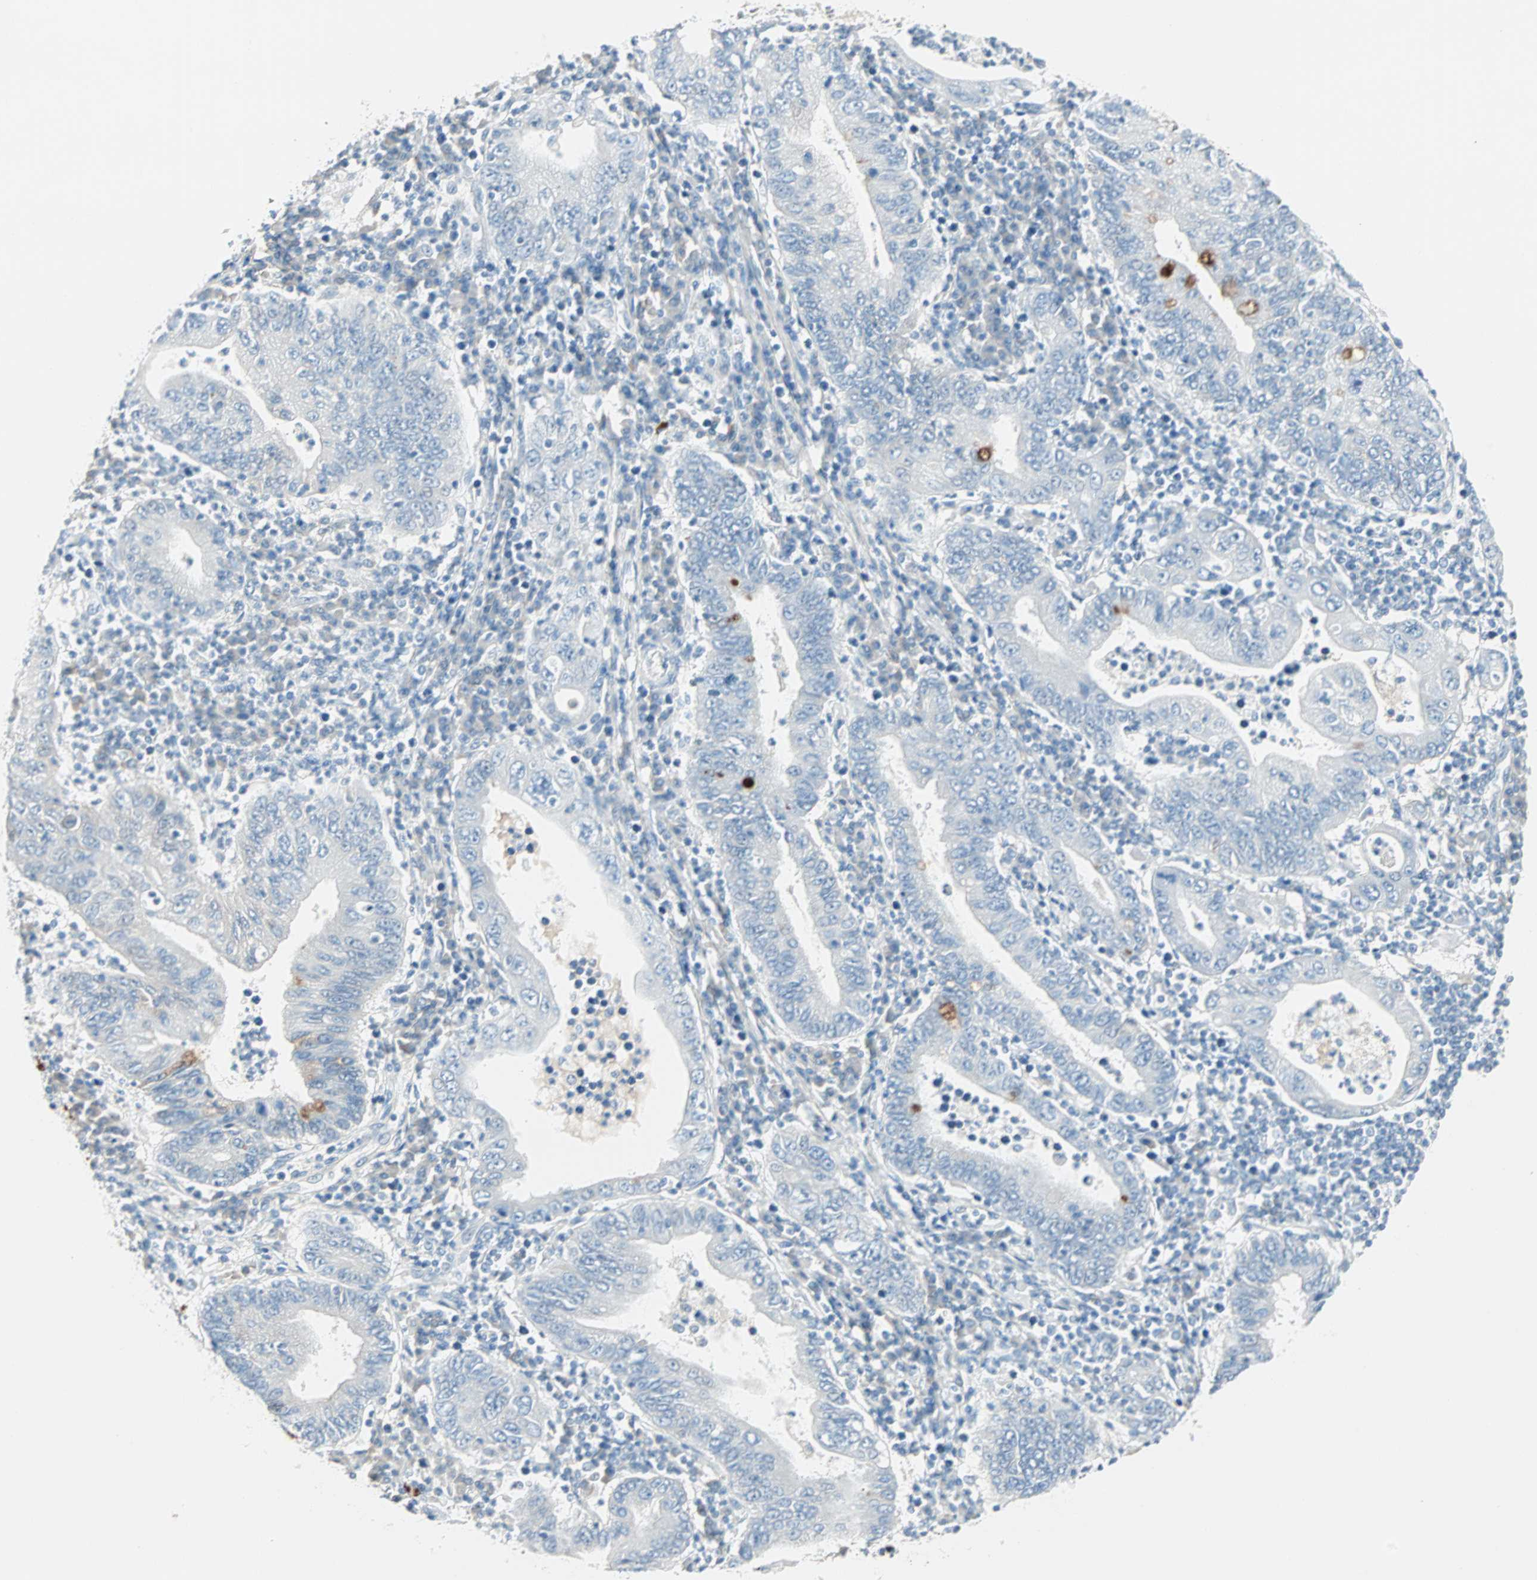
{"staining": {"intensity": "negative", "quantity": "none", "location": "none"}, "tissue": "stomach cancer", "cell_type": "Tumor cells", "image_type": "cancer", "snomed": [{"axis": "morphology", "description": "Normal tissue, NOS"}, {"axis": "morphology", "description": "Adenocarcinoma, NOS"}, {"axis": "topography", "description": "Esophagus"}, {"axis": "topography", "description": "Stomach, upper"}, {"axis": "topography", "description": "Peripheral nerve tissue"}], "caption": "Tumor cells show no significant staining in stomach cancer (adenocarcinoma).", "gene": "SULT1C2", "patient": {"sex": "male", "age": 62}}